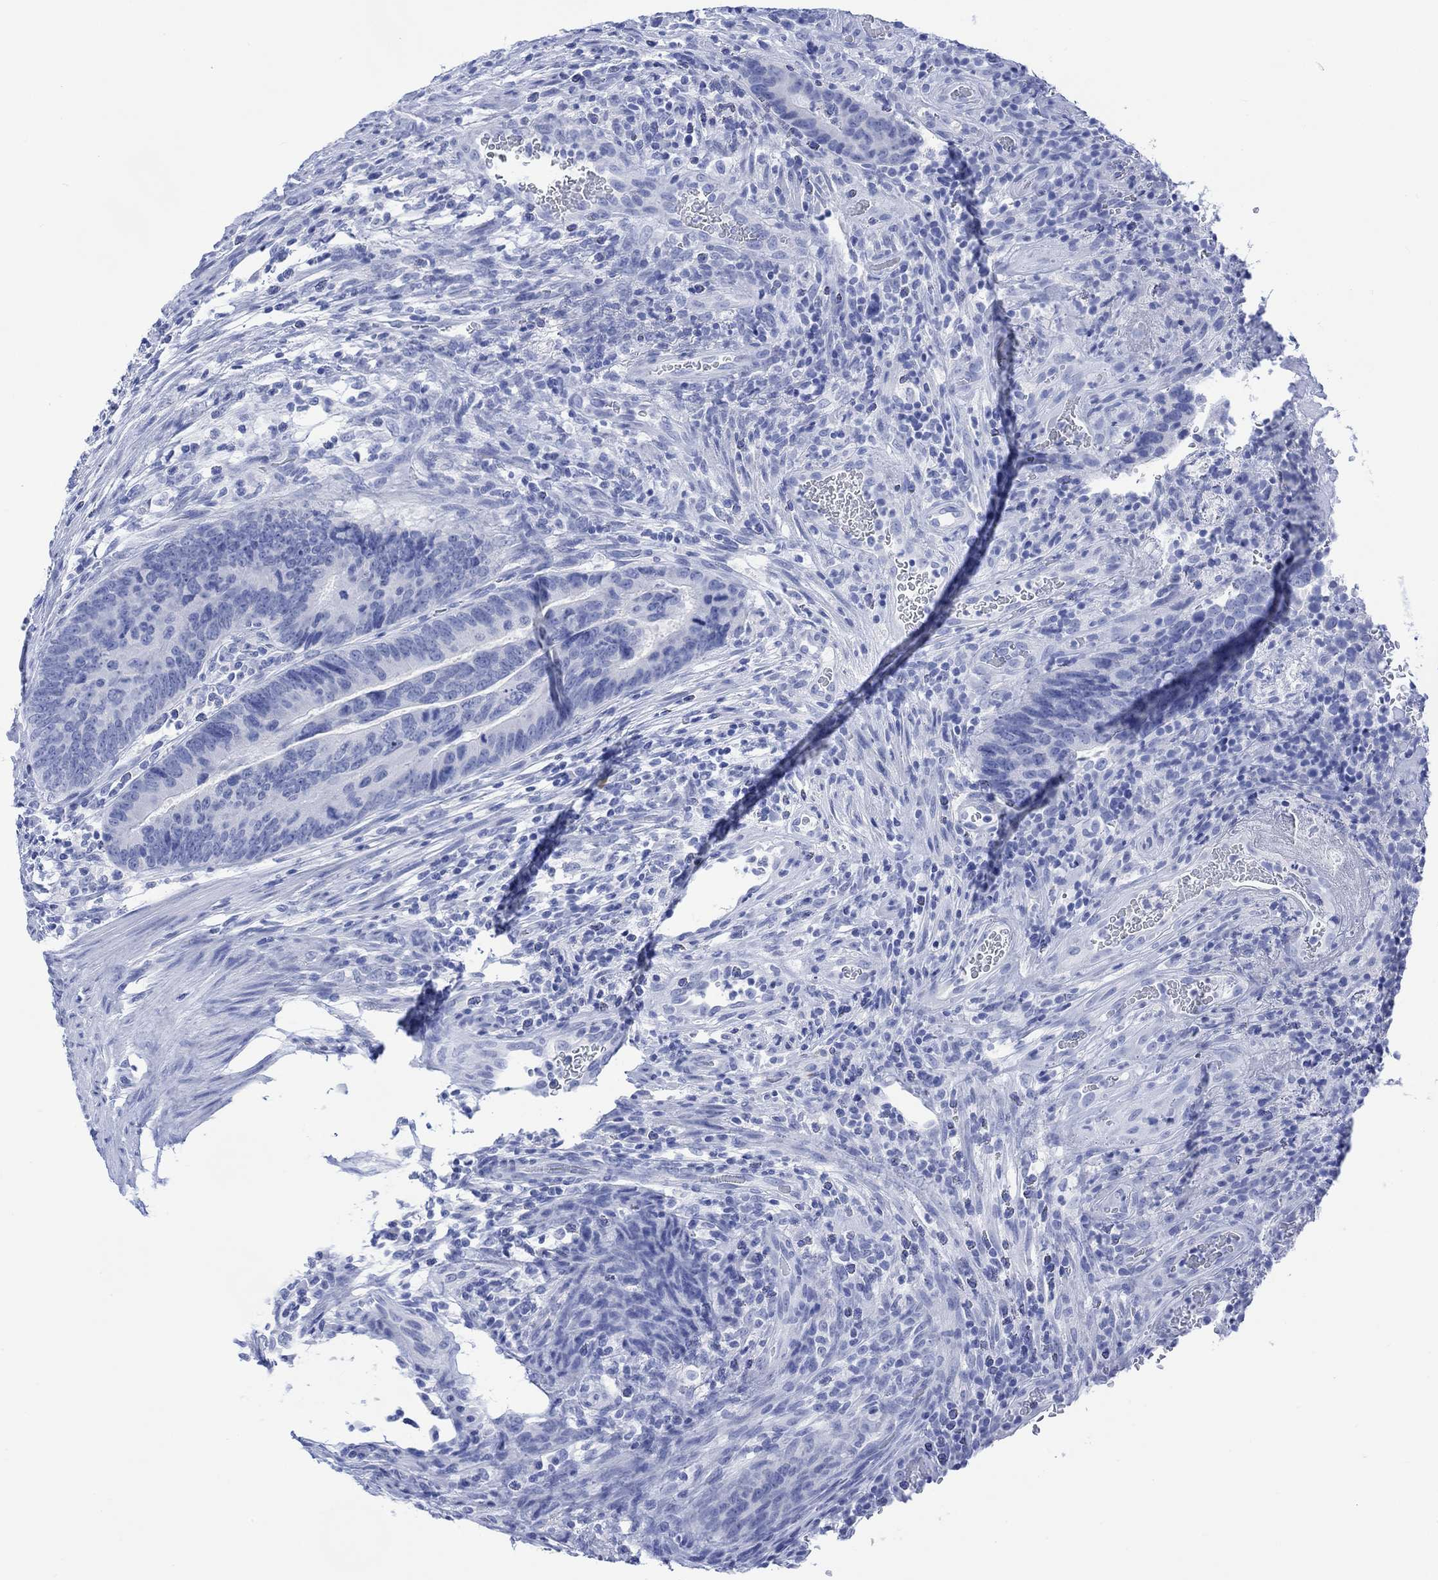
{"staining": {"intensity": "negative", "quantity": "none", "location": "none"}, "tissue": "colorectal cancer", "cell_type": "Tumor cells", "image_type": "cancer", "snomed": [{"axis": "morphology", "description": "Adenocarcinoma, NOS"}, {"axis": "topography", "description": "Colon"}], "caption": "This is a image of immunohistochemistry staining of colorectal cancer, which shows no positivity in tumor cells.", "gene": "CELF4", "patient": {"sex": "female", "age": 56}}